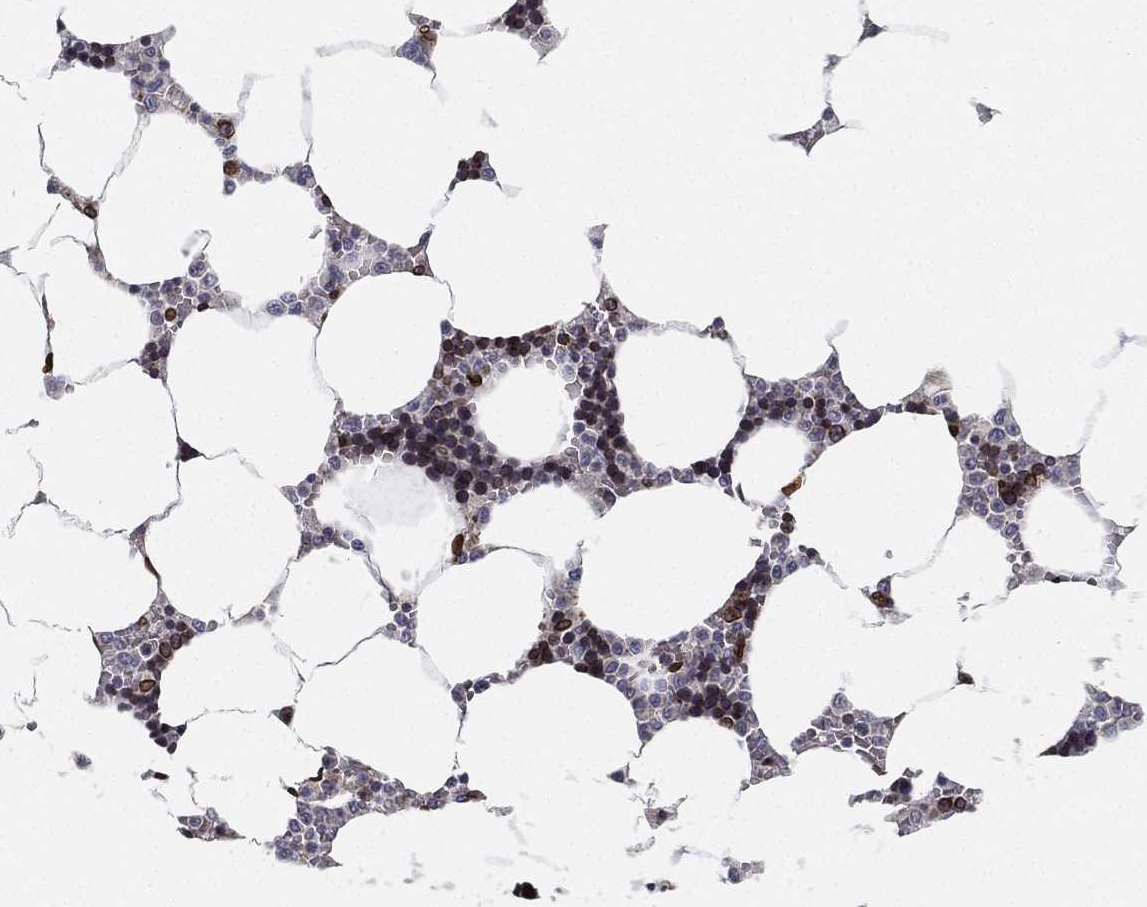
{"staining": {"intensity": "strong", "quantity": "<25%", "location": "nuclear"}, "tissue": "bone marrow", "cell_type": "Hematopoietic cells", "image_type": "normal", "snomed": [{"axis": "morphology", "description": "Normal tissue, NOS"}, {"axis": "topography", "description": "Bone marrow"}], "caption": "Immunohistochemistry staining of benign bone marrow, which shows medium levels of strong nuclear positivity in approximately <25% of hematopoietic cells indicating strong nuclear protein positivity. The staining was performed using DAB (3,3'-diaminobenzidine) (brown) for protein detection and nuclei were counterstained in hematoxylin (blue).", "gene": "PALB2", "patient": {"sex": "male", "age": 63}}